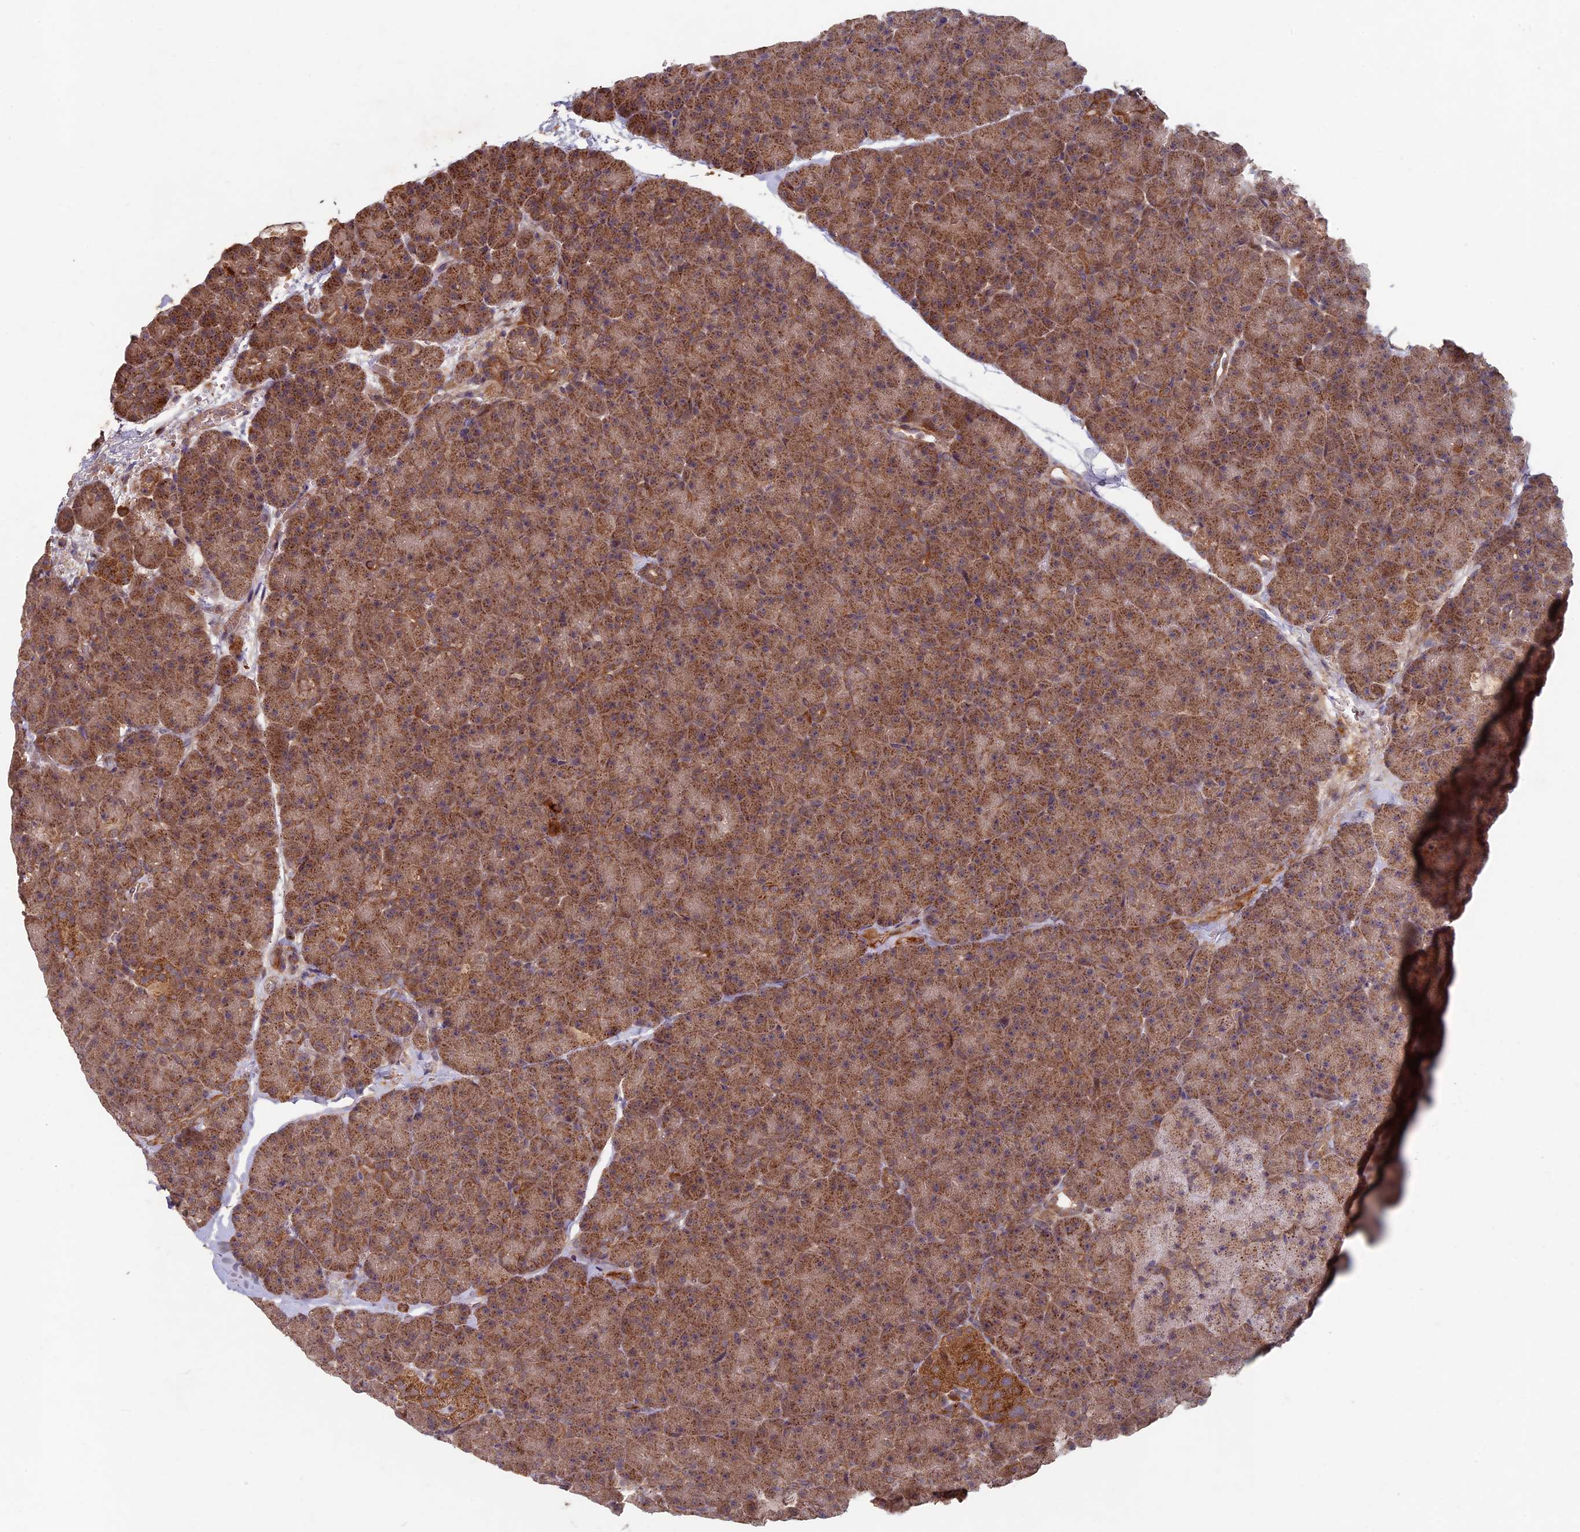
{"staining": {"intensity": "moderate", "quantity": ">75%", "location": "cytoplasmic/membranous"}, "tissue": "pancreas", "cell_type": "Exocrine glandular cells", "image_type": "normal", "snomed": [{"axis": "morphology", "description": "Normal tissue, NOS"}, {"axis": "topography", "description": "Pancreas"}], "caption": "A high-resolution histopathology image shows immunohistochemistry (IHC) staining of unremarkable pancreas, which reveals moderate cytoplasmic/membranous staining in about >75% of exocrine glandular cells.", "gene": "RCCD1", "patient": {"sex": "male", "age": 36}}